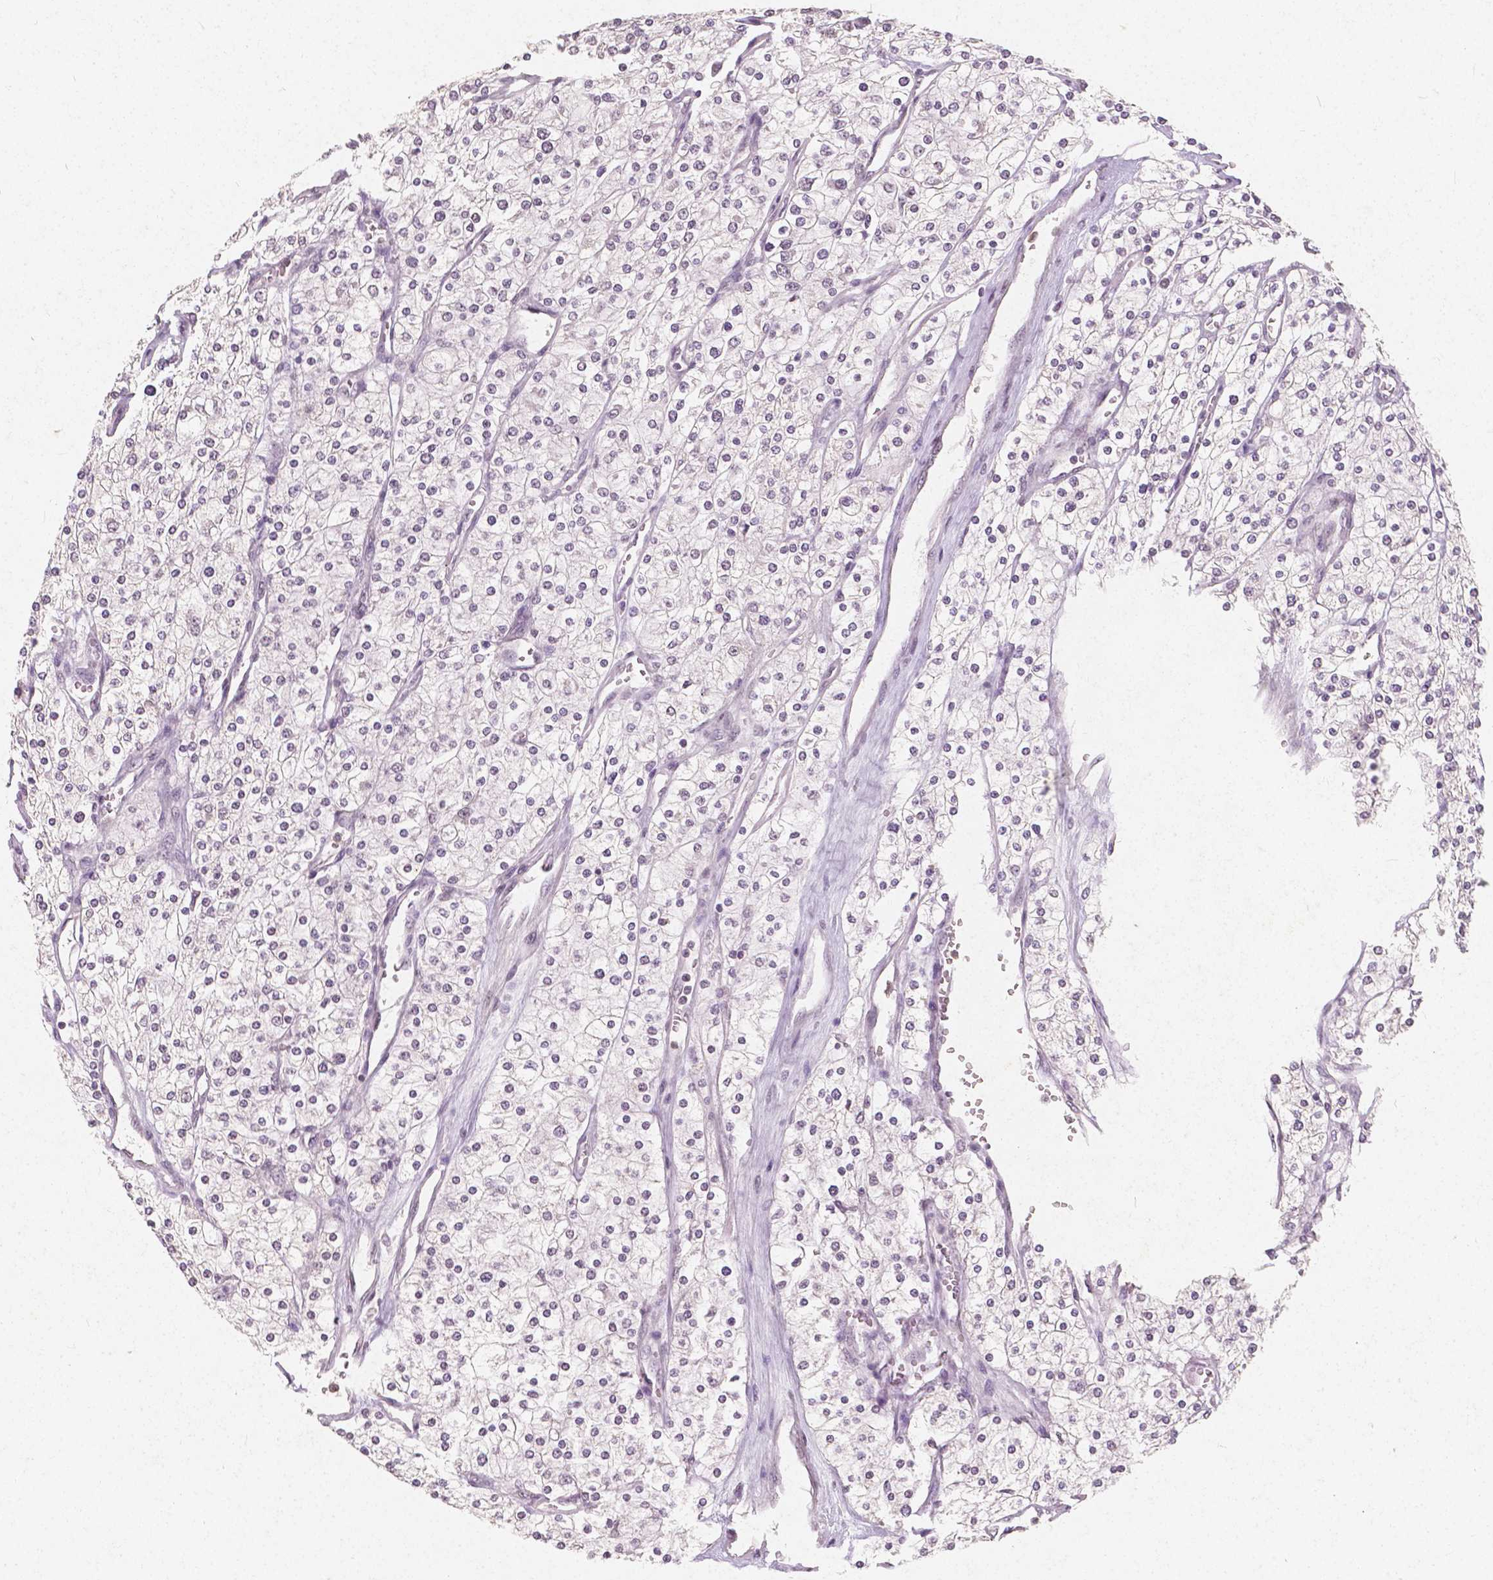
{"staining": {"intensity": "negative", "quantity": "none", "location": "none"}, "tissue": "renal cancer", "cell_type": "Tumor cells", "image_type": "cancer", "snomed": [{"axis": "morphology", "description": "Adenocarcinoma, NOS"}, {"axis": "topography", "description": "Kidney"}], "caption": "Immunohistochemical staining of human renal cancer shows no significant positivity in tumor cells.", "gene": "NOLC1", "patient": {"sex": "male", "age": 80}}